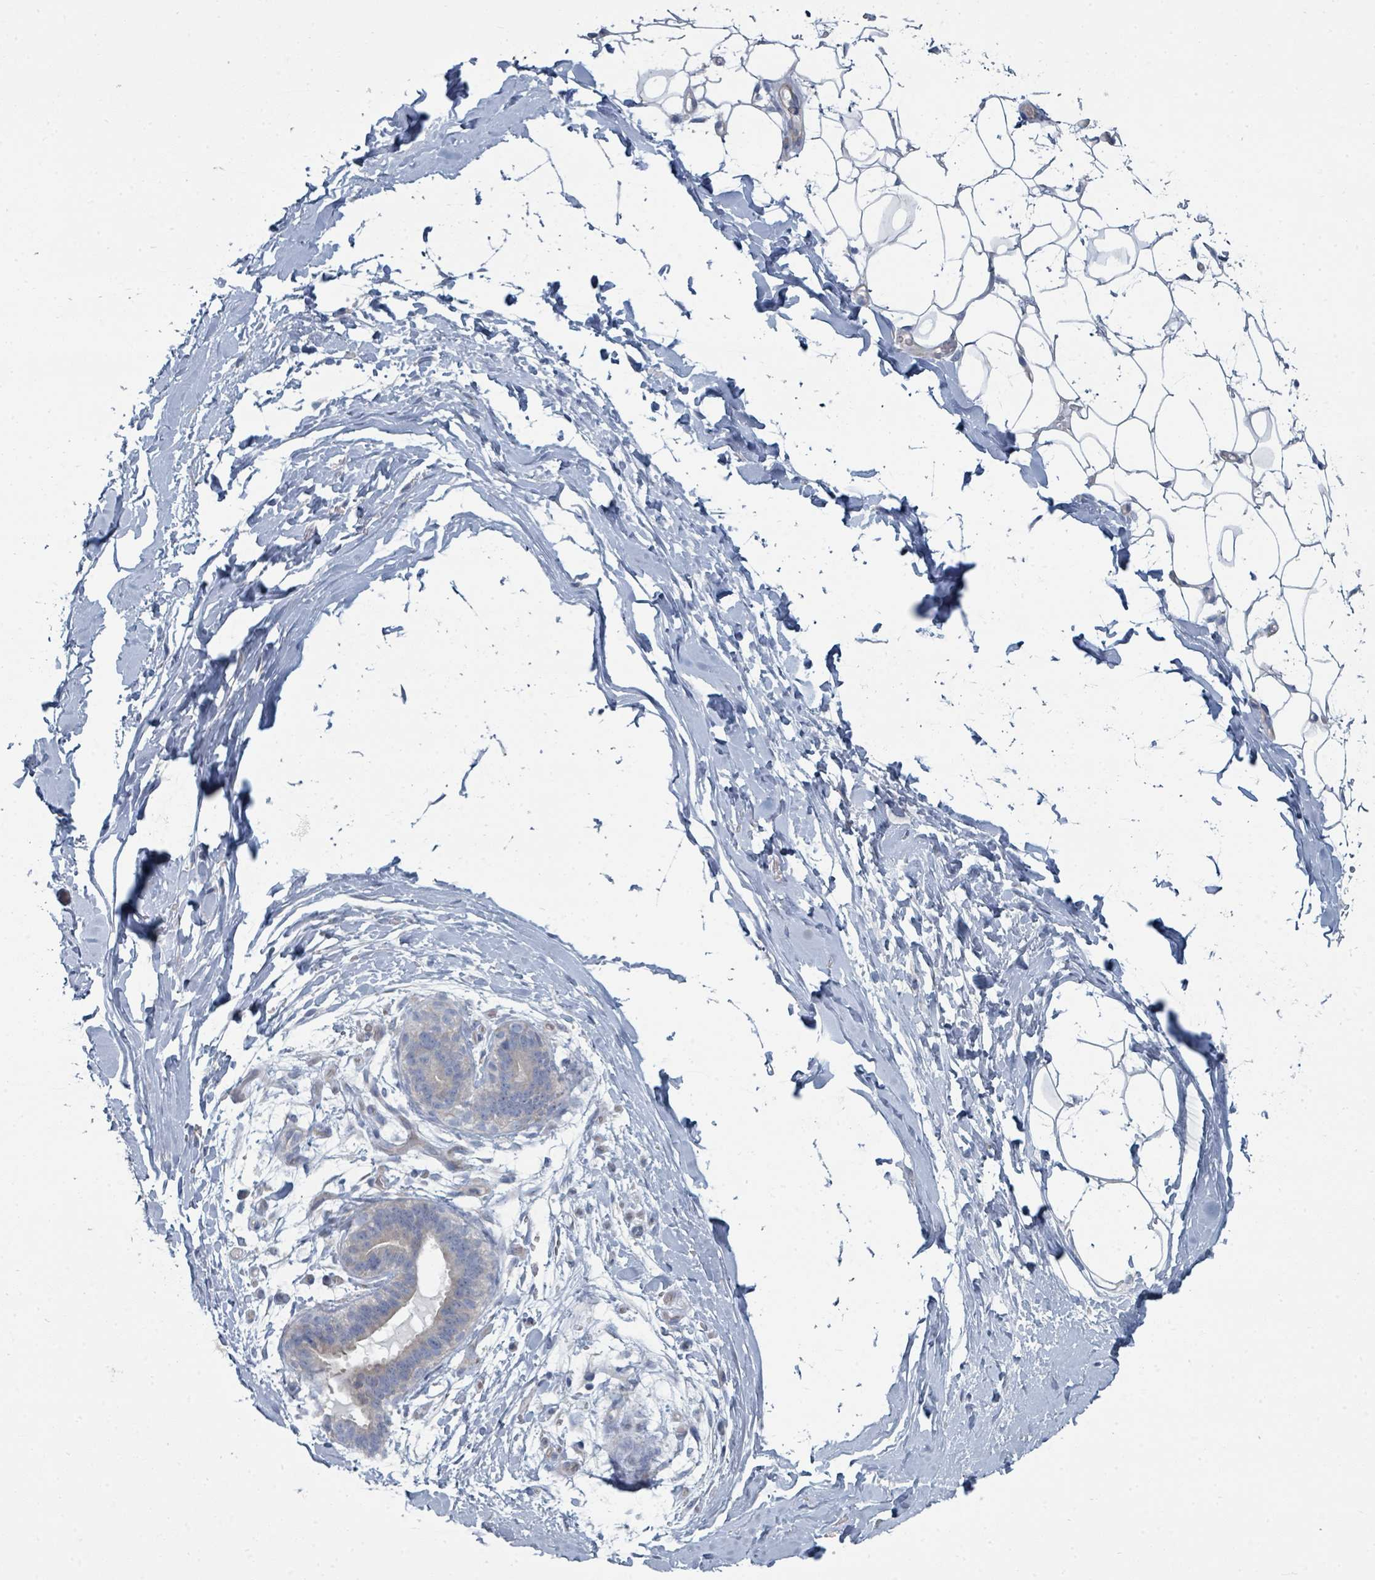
{"staining": {"intensity": "negative", "quantity": "none", "location": "none"}, "tissue": "adipose tissue", "cell_type": "Adipocytes", "image_type": "normal", "snomed": [{"axis": "morphology", "description": "Normal tissue, NOS"}, {"axis": "topography", "description": "Breast"}], "caption": "A high-resolution micrograph shows immunohistochemistry (IHC) staining of unremarkable adipose tissue, which shows no significant staining in adipocytes. (Immunohistochemistry (ihc), brightfield microscopy, high magnification).", "gene": "SLC25A45", "patient": {"sex": "female", "age": 26}}